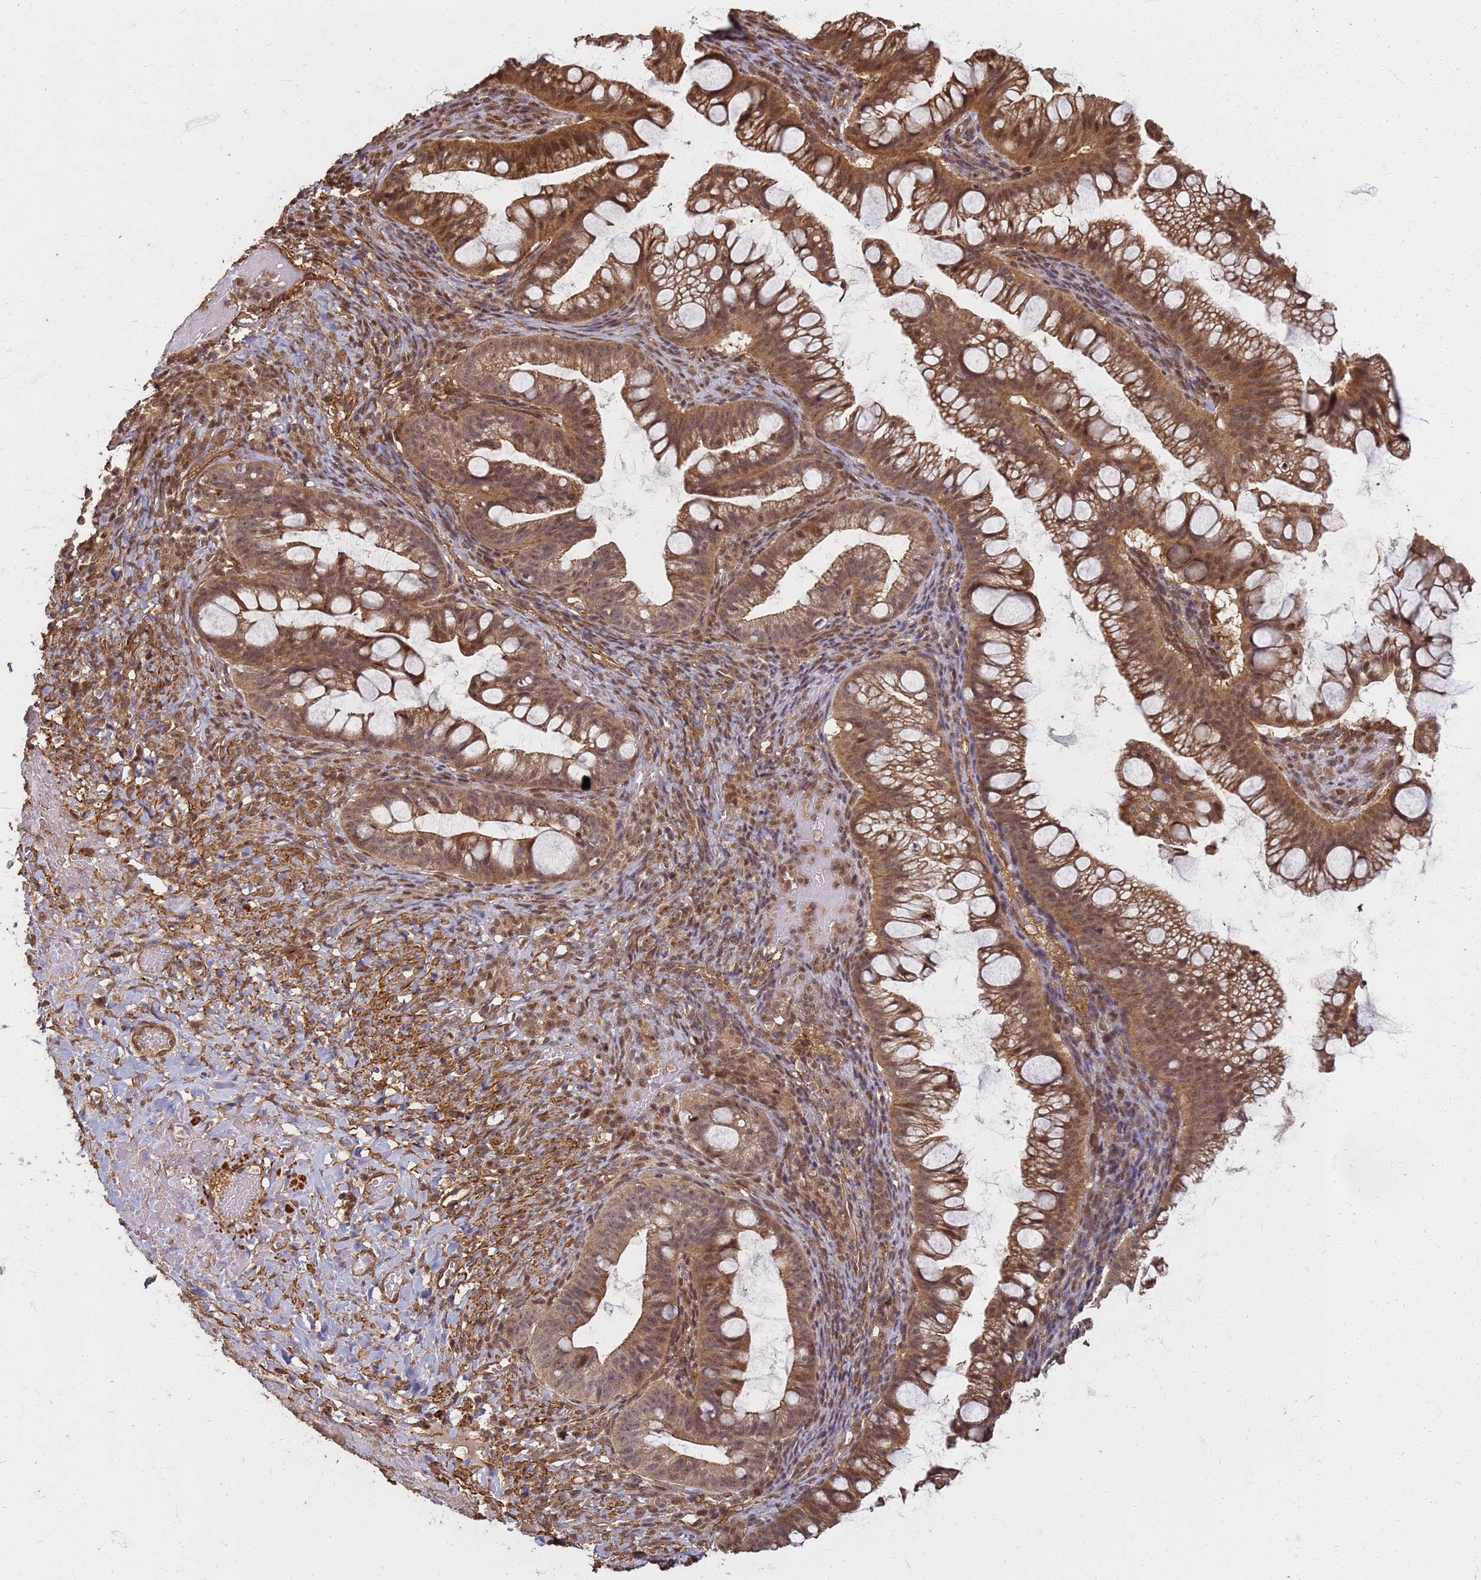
{"staining": {"intensity": "moderate", "quantity": ">75%", "location": "cytoplasmic/membranous,nuclear"}, "tissue": "ovarian cancer", "cell_type": "Tumor cells", "image_type": "cancer", "snomed": [{"axis": "morphology", "description": "Cystadenocarcinoma, mucinous, NOS"}, {"axis": "topography", "description": "Ovary"}], "caption": "IHC (DAB) staining of human ovarian cancer exhibits moderate cytoplasmic/membranous and nuclear protein staining in approximately >75% of tumor cells. (DAB (3,3'-diaminobenzidine) = brown stain, brightfield microscopy at high magnification).", "gene": "KIF26A", "patient": {"sex": "female", "age": 73}}